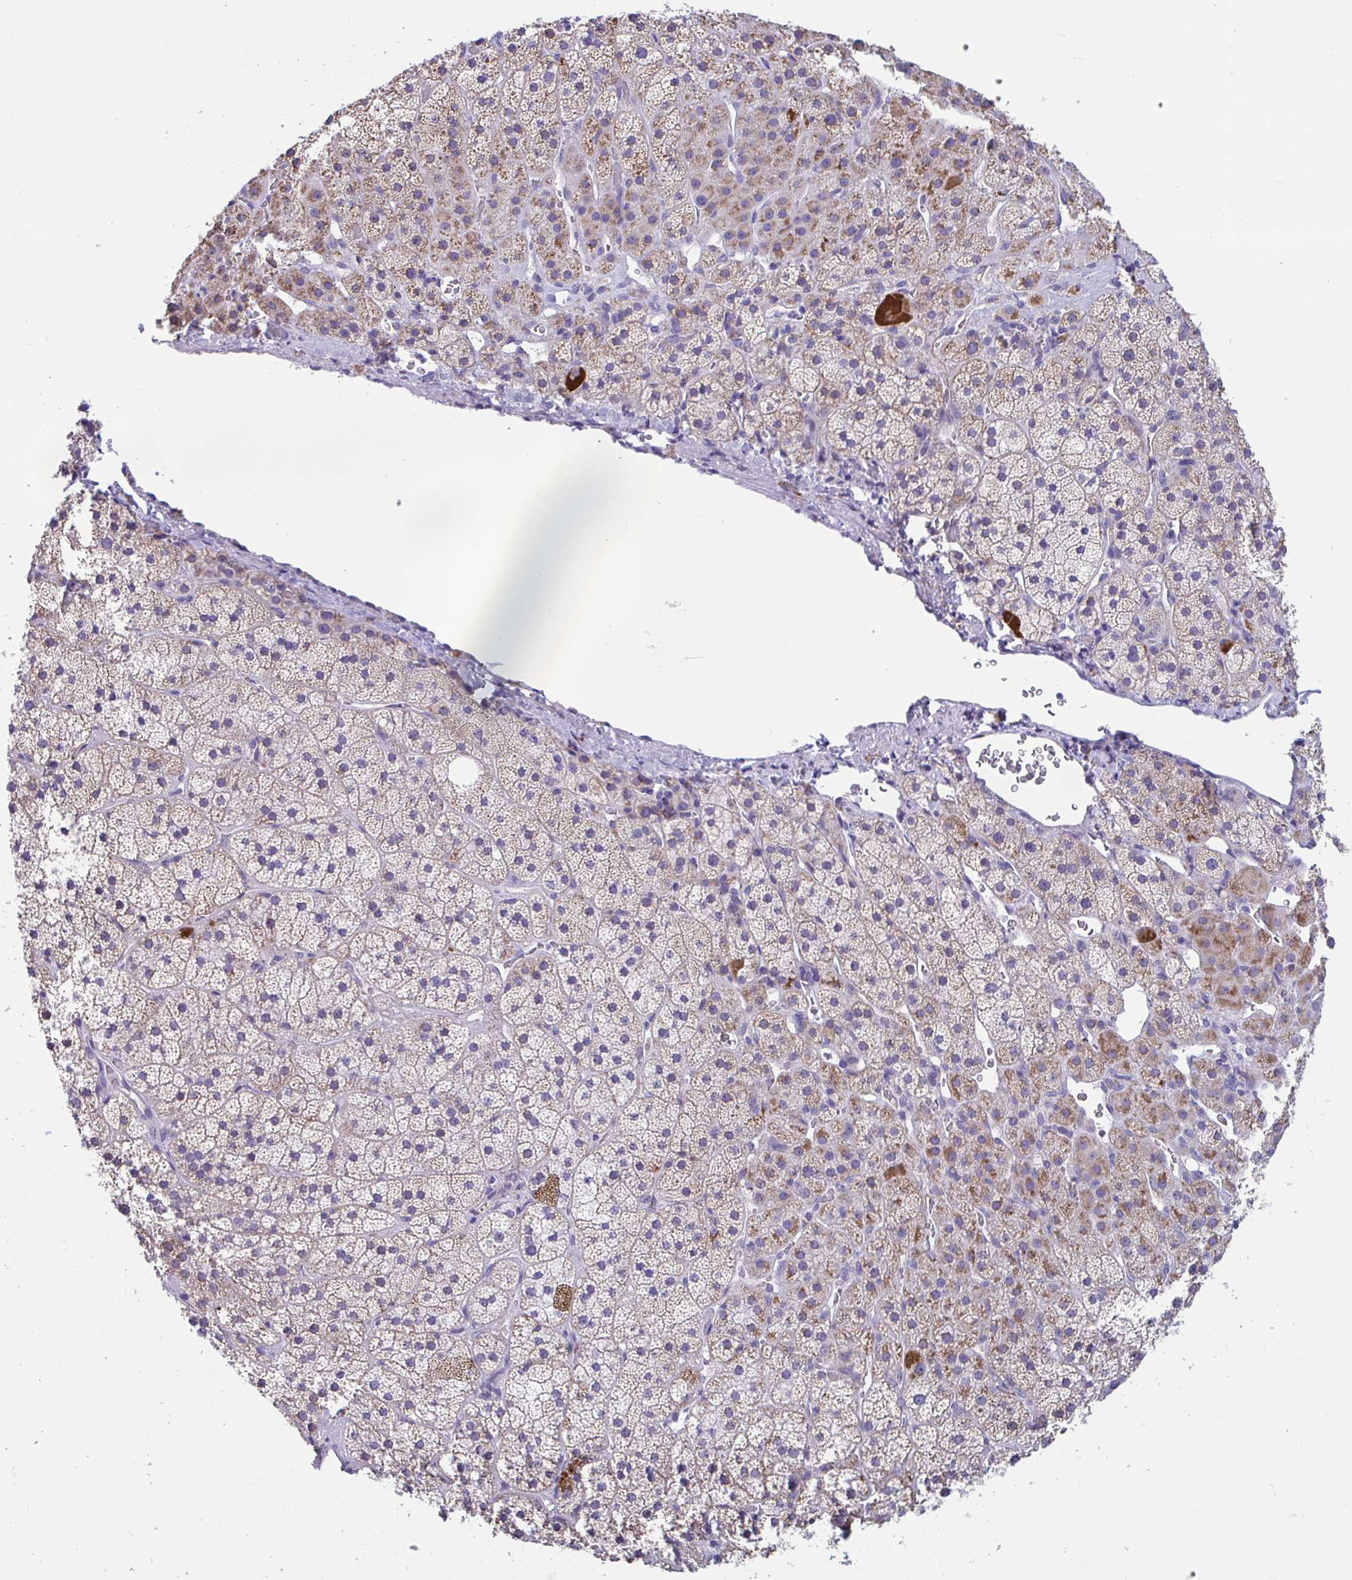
{"staining": {"intensity": "moderate", "quantity": ">75%", "location": "cytoplasmic/membranous"}, "tissue": "adrenal gland", "cell_type": "Glandular cells", "image_type": "normal", "snomed": [{"axis": "morphology", "description": "Normal tissue, NOS"}, {"axis": "topography", "description": "Adrenal gland"}], "caption": "Immunohistochemical staining of normal human adrenal gland demonstrates >75% levels of moderate cytoplasmic/membranous protein positivity in about >75% of glandular cells. The staining is performed using DAB (3,3'-diaminobenzidine) brown chromogen to label protein expression. The nuclei are counter-stained blue using hematoxylin.", "gene": "OR13A1", "patient": {"sex": "male", "age": 57}}